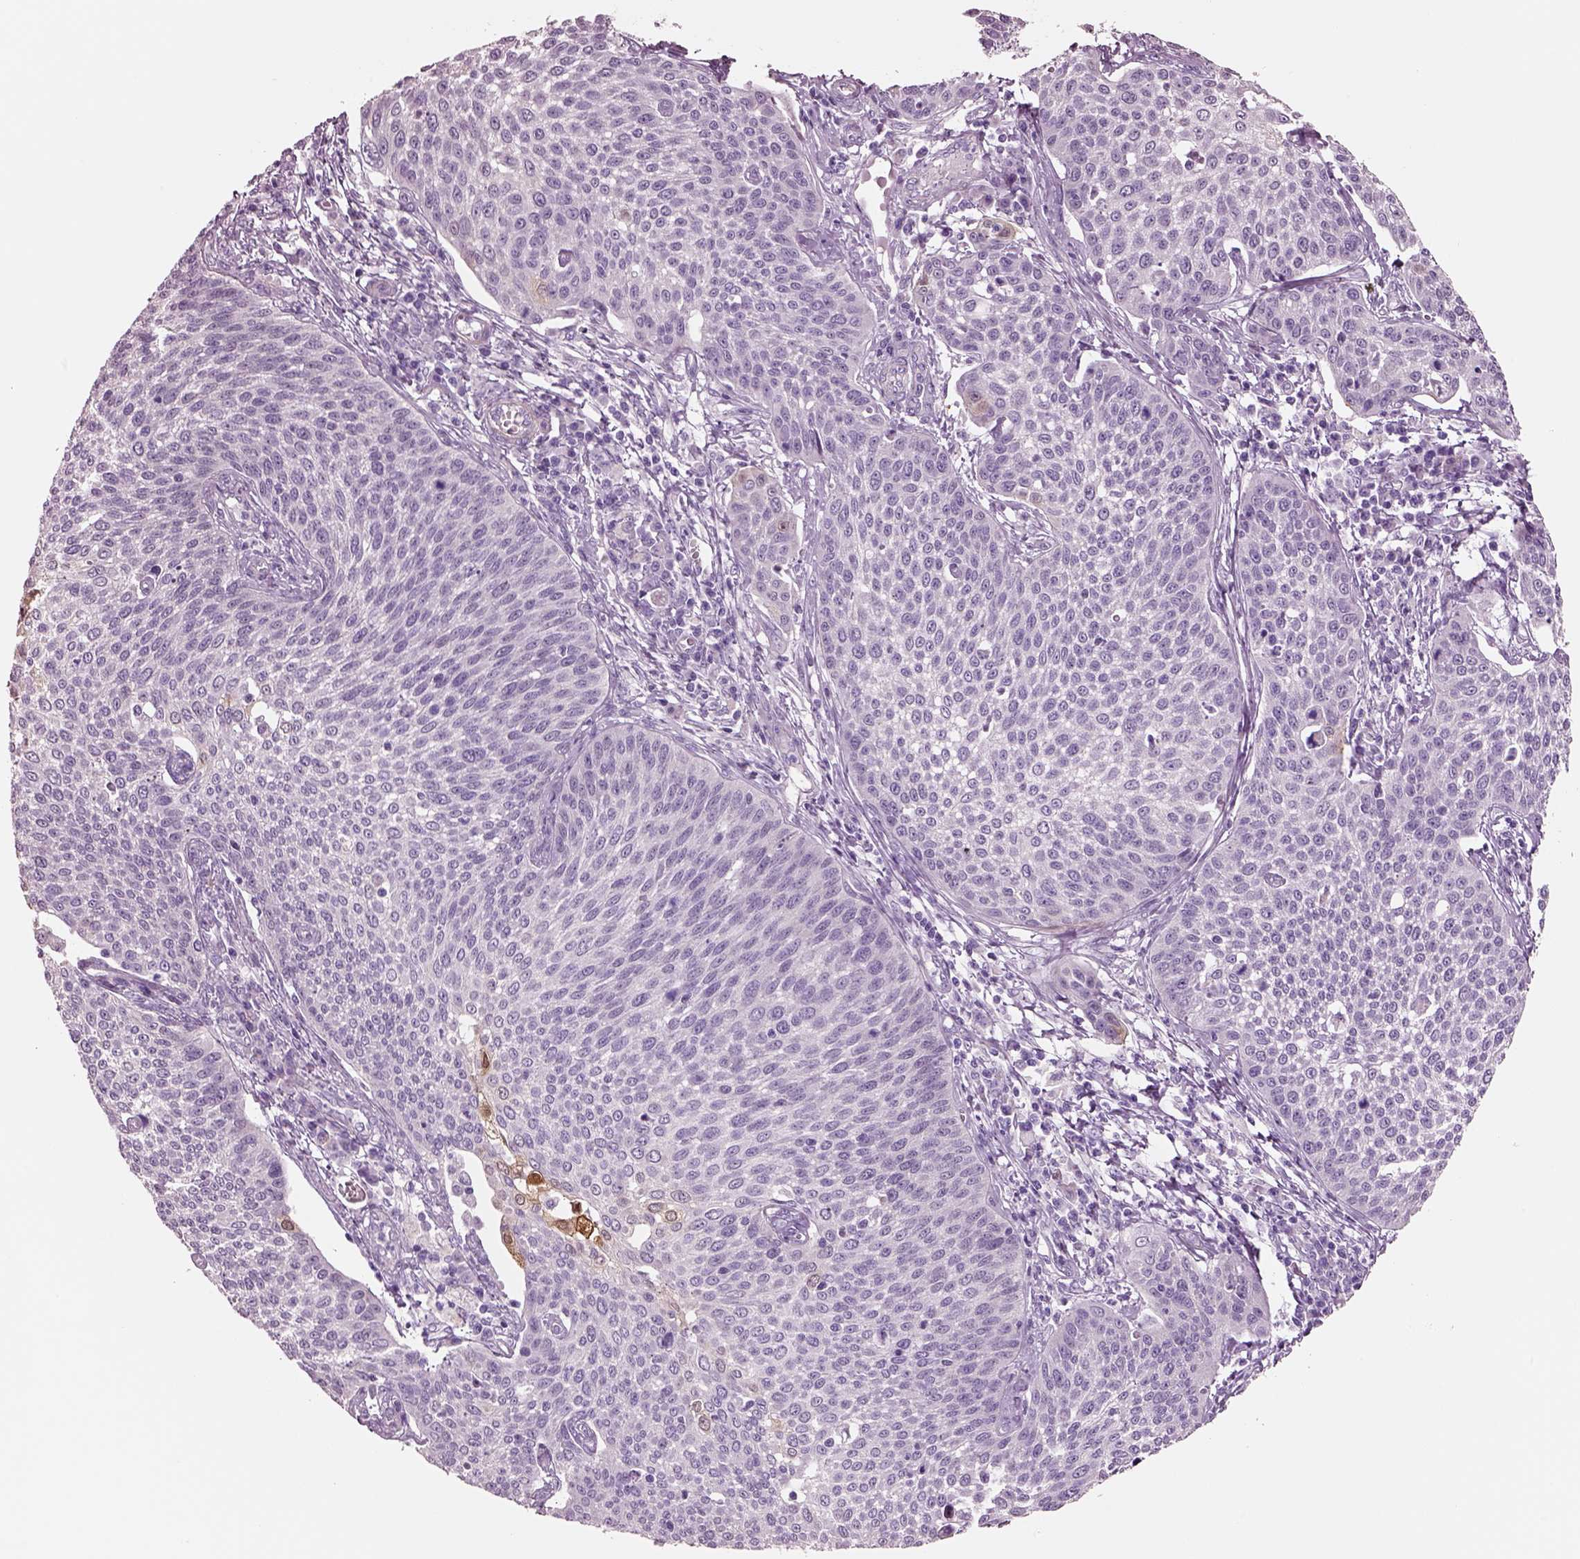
{"staining": {"intensity": "negative", "quantity": "none", "location": "none"}, "tissue": "cervical cancer", "cell_type": "Tumor cells", "image_type": "cancer", "snomed": [{"axis": "morphology", "description": "Squamous cell carcinoma, NOS"}, {"axis": "topography", "description": "Cervix"}], "caption": "There is no significant staining in tumor cells of cervical cancer (squamous cell carcinoma). (Stains: DAB (3,3'-diaminobenzidine) immunohistochemistry (IHC) with hematoxylin counter stain, Microscopy: brightfield microscopy at high magnification).", "gene": "SCML2", "patient": {"sex": "female", "age": 34}}